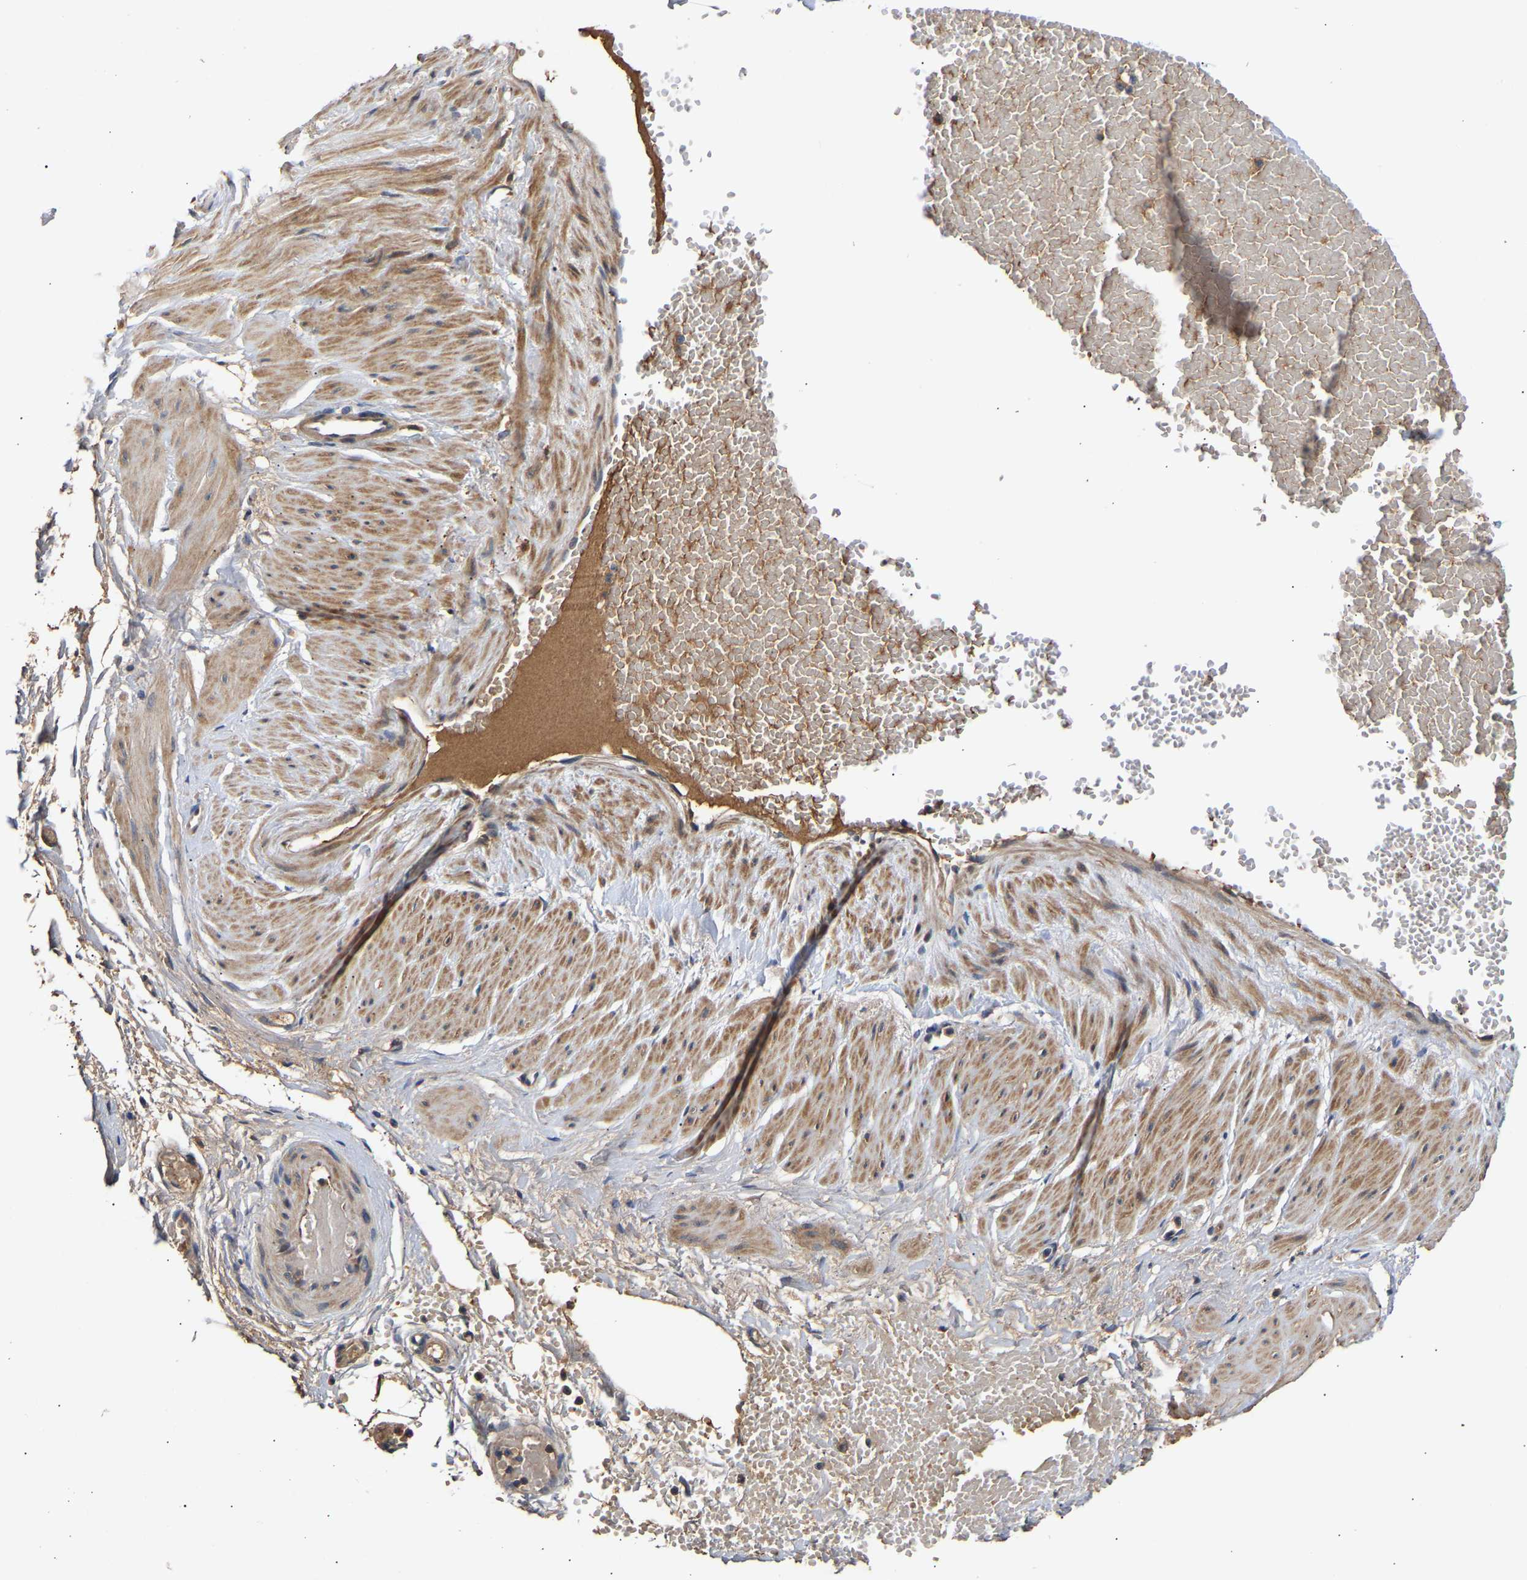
{"staining": {"intensity": "weak", "quantity": ">75%", "location": "cytoplasmic/membranous"}, "tissue": "adipose tissue", "cell_type": "Adipocytes", "image_type": "normal", "snomed": [{"axis": "morphology", "description": "Normal tissue, NOS"}, {"axis": "topography", "description": "Soft tissue"}], "caption": "Immunohistochemistry (DAB (3,3'-diaminobenzidine)) staining of normal human adipose tissue displays weak cytoplasmic/membranous protein positivity in about >75% of adipocytes. Ihc stains the protein of interest in brown and the nuclei are stained blue.", "gene": "KASH5", "patient": {"sex": "male", "age": 72}}